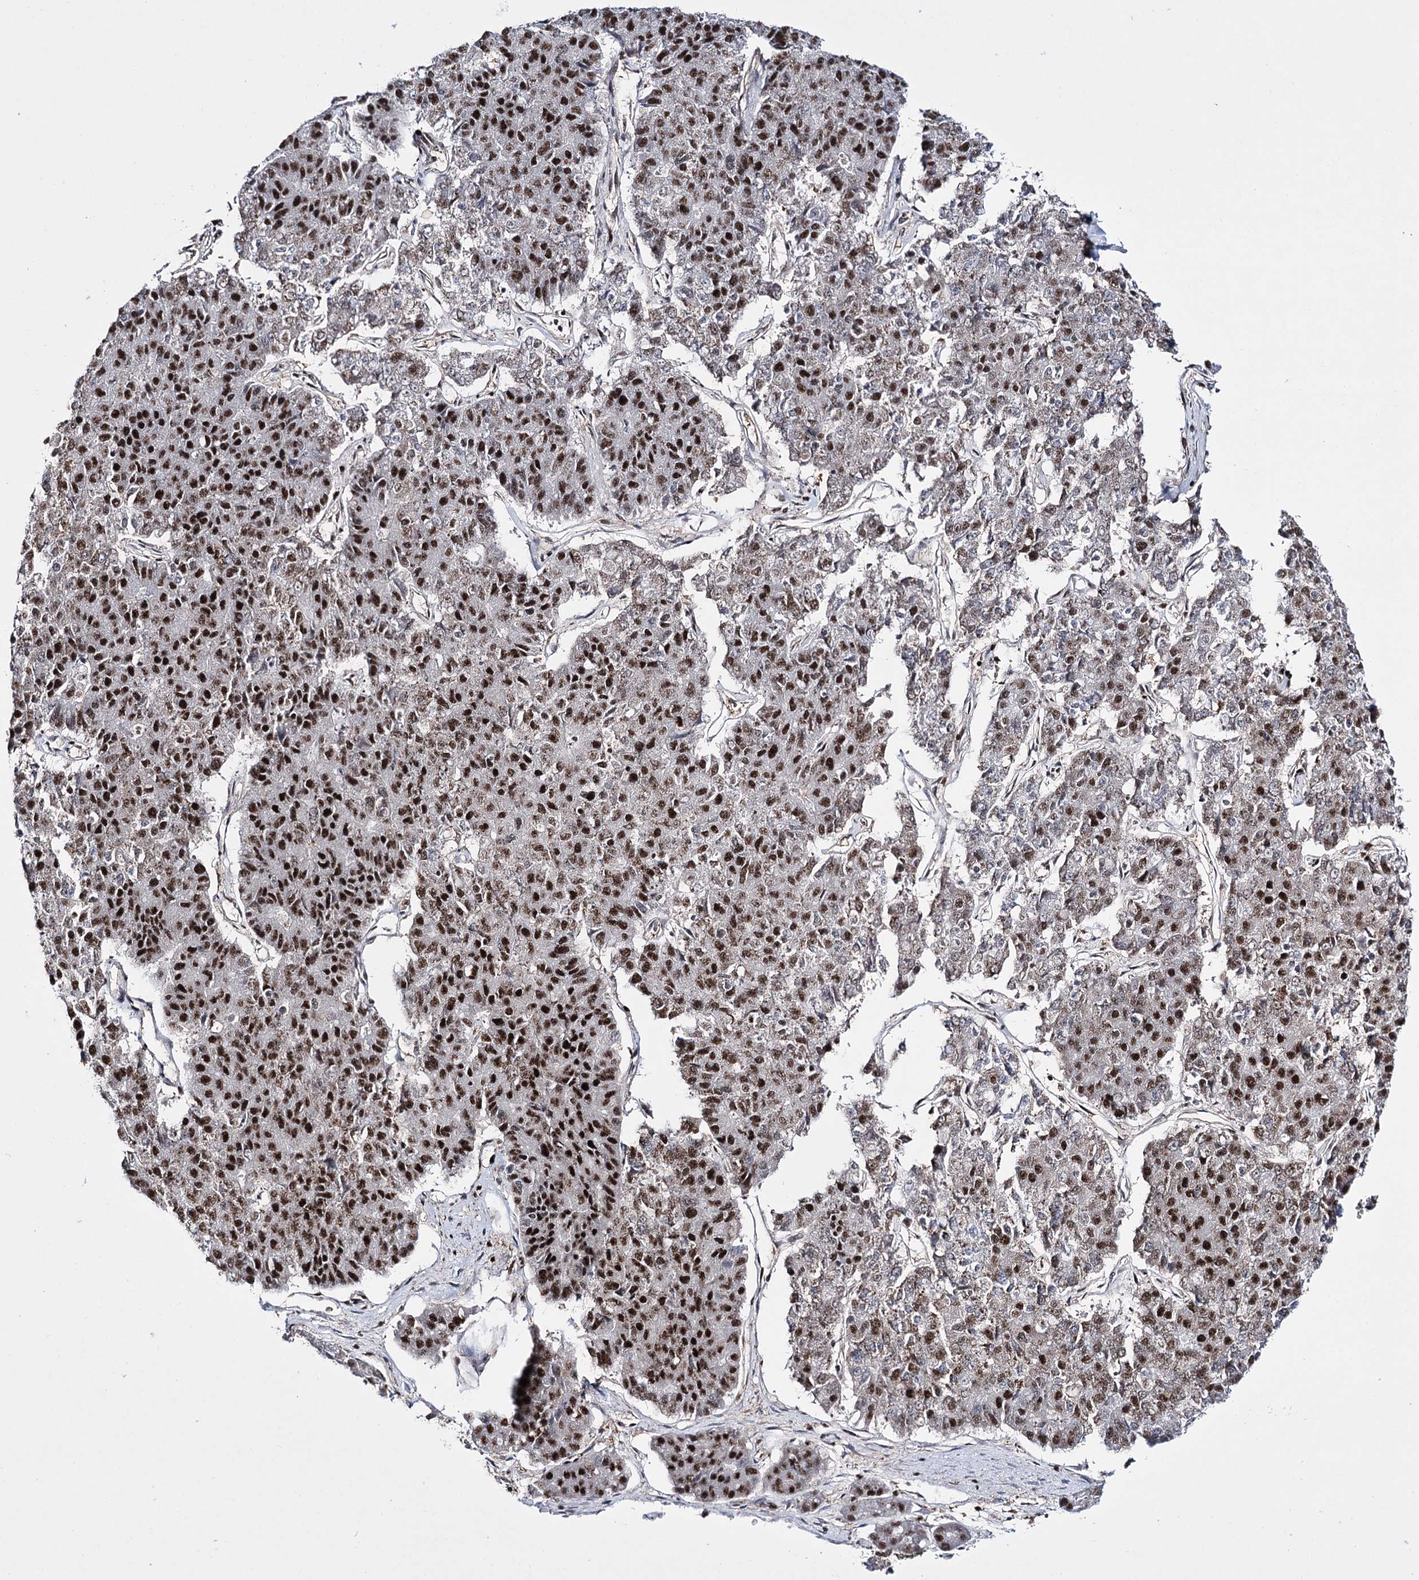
{"staining": {"intensity": "strong", "quantity": ">75%", "location": "nuclear"}, "tissue": "pancreatic cancer", "cell_type": "Tumor cells", "image_type": "cancer", "snomed": [{"axis": "morphology", "description": "Adenocarcinoma, NOS"}, {"axis": "topography", "description": "Pancreas"}], "caption": "Protein expression analysis of pancreatic cancer reveals strong nuclear positivity in approximately >75% of tumor cells.", "gene": "PRPF40A", "patient": {"sex": "male", "age": 50}}